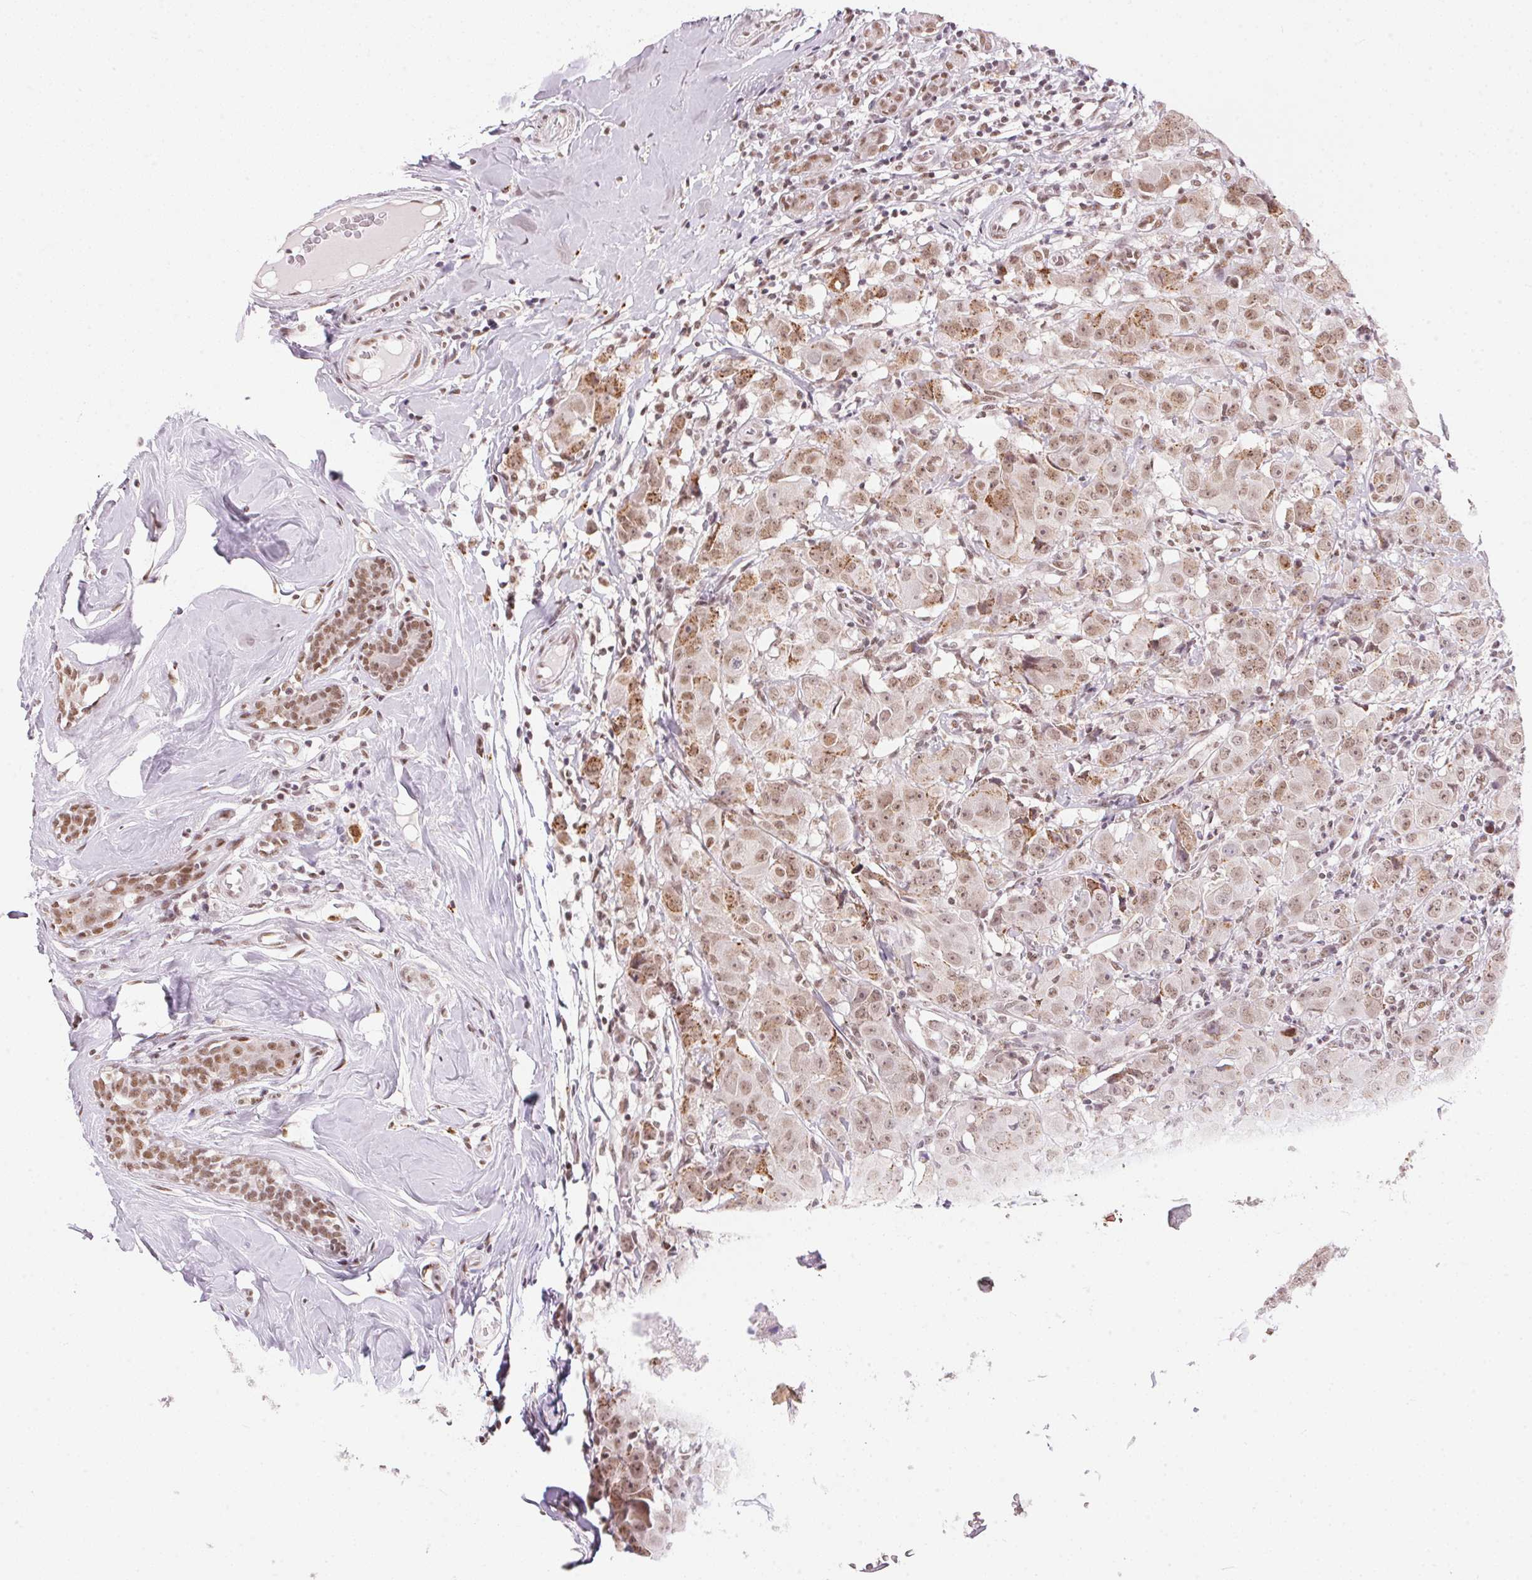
{"staining": {"intensity": "moderate", "quantity": ">75%", "location": "nuclear"}, "tissue": "breast cancer", "cell_type": "Tumor cells", "image_type": "cancer", "snomed": [{"axis": "morphology", "description": "Normal tissue, NOS"}, {"axis": "morphology", "description": "Duct carcinoma"}, {"axis": "topography", "description": "Breast"}], "caption": "The immunohistochemical stain shows moderate nuclear staining in tumor cells of breast cancer tissue. Using DAB (3,3'-diaminobenzidine) (brown) and hematoxylin (blue) stains, captured at high magnification using brightfield microscopy.", "gene": "NFE2L1", "patient": {"sex": "female", "age": 43}}